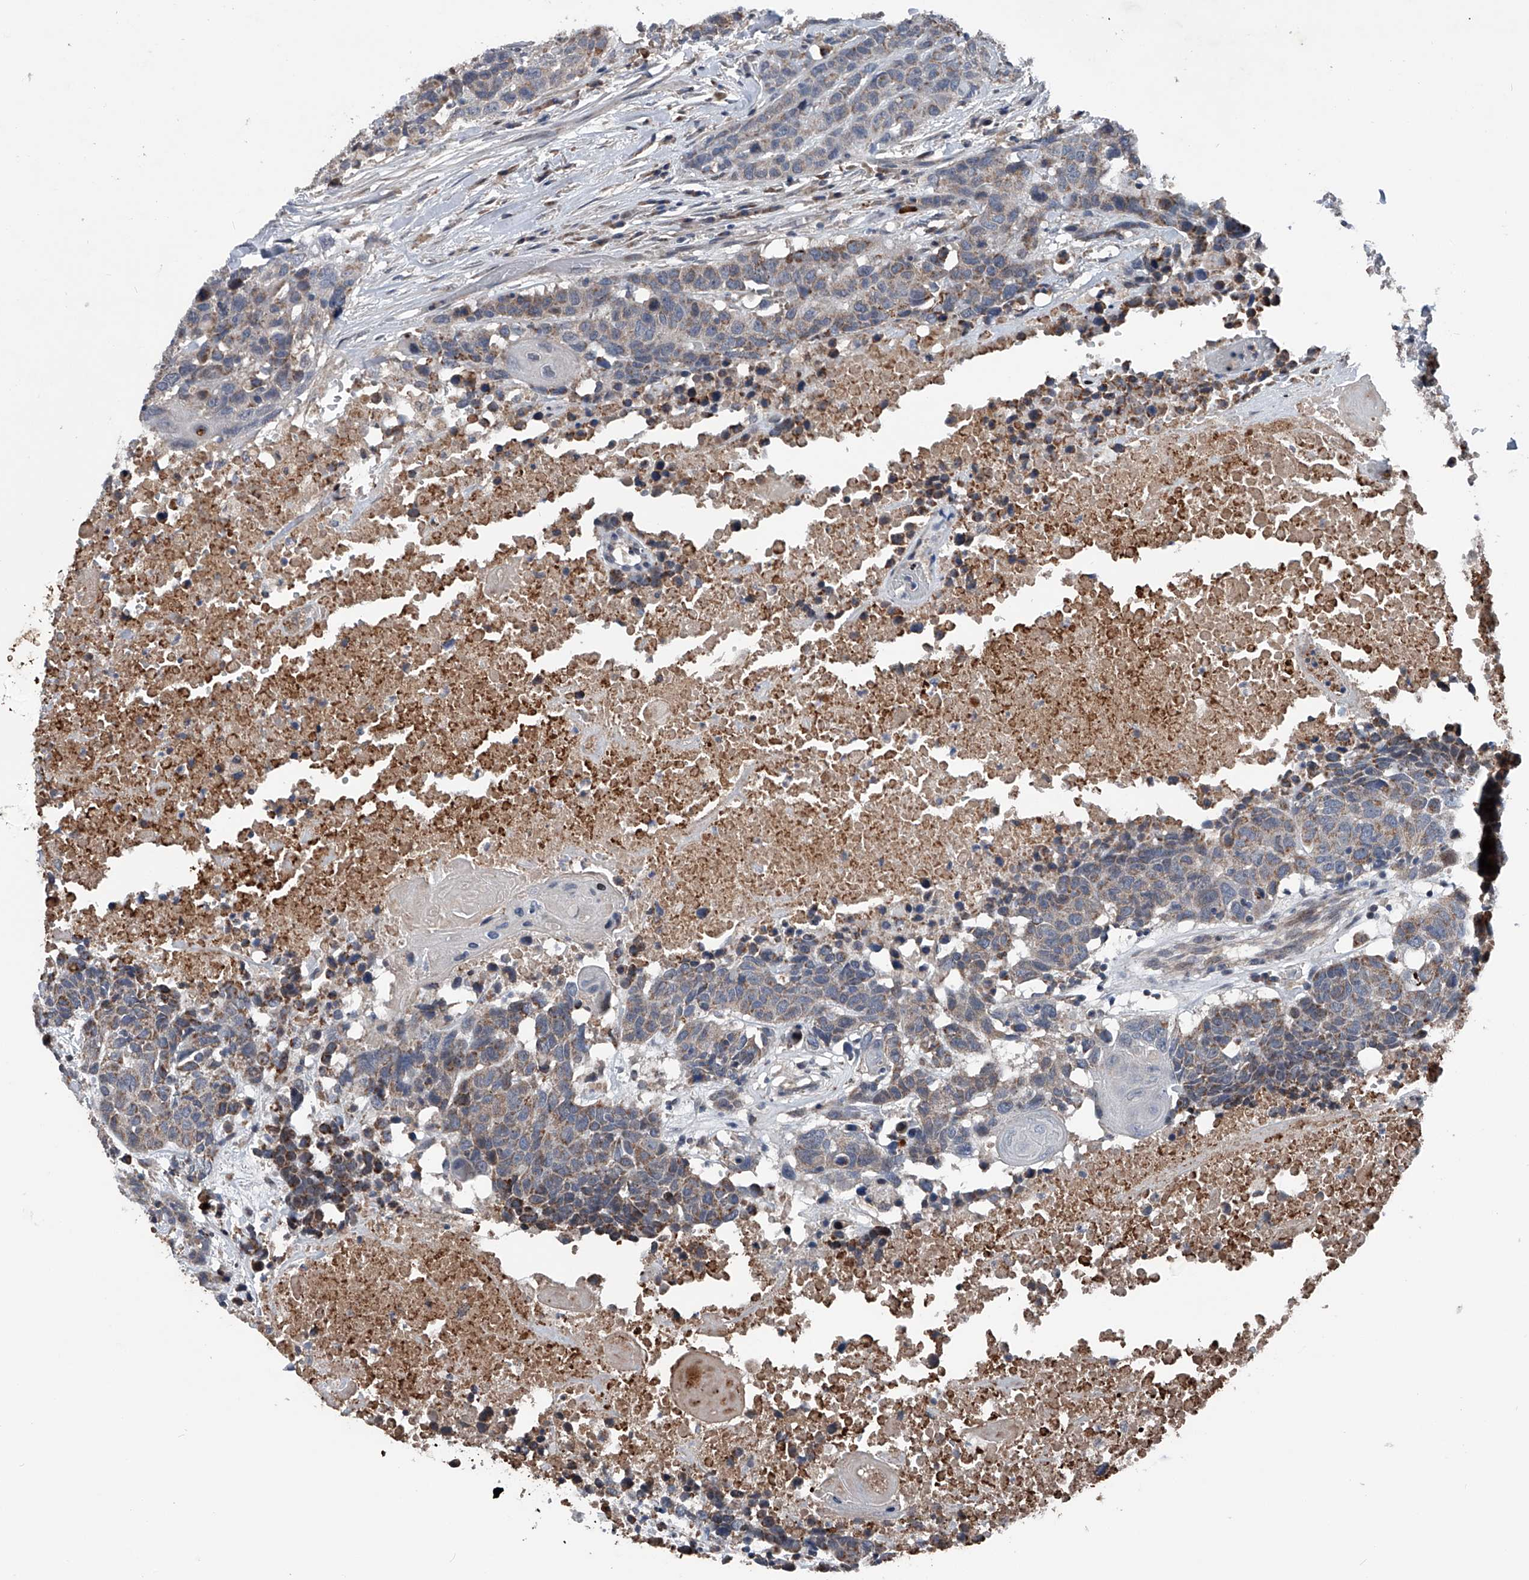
{"staining": {"intensity": "weak", "quantity": "25%-75%", "location": "cytoplasmic/membranous"}, "tissue": "head and neck cancer", "cell_type": "Tumor cells", "image_type": "cancer", "snomed": [{"axis": "morphology", "description": "Squamous cell carcinoma, NOS"}, {"axis": "topography", "description": "Head-Neck"}], "caption": "Immunohistochemical staining of human squamous cell carcinoma (head and neck) displays weak cytoplasmic/membranous protein positivity in approximately 25%-75% of tumor cells.", "gene": "DST", "patient": {"sex": "male", "age": 66}}